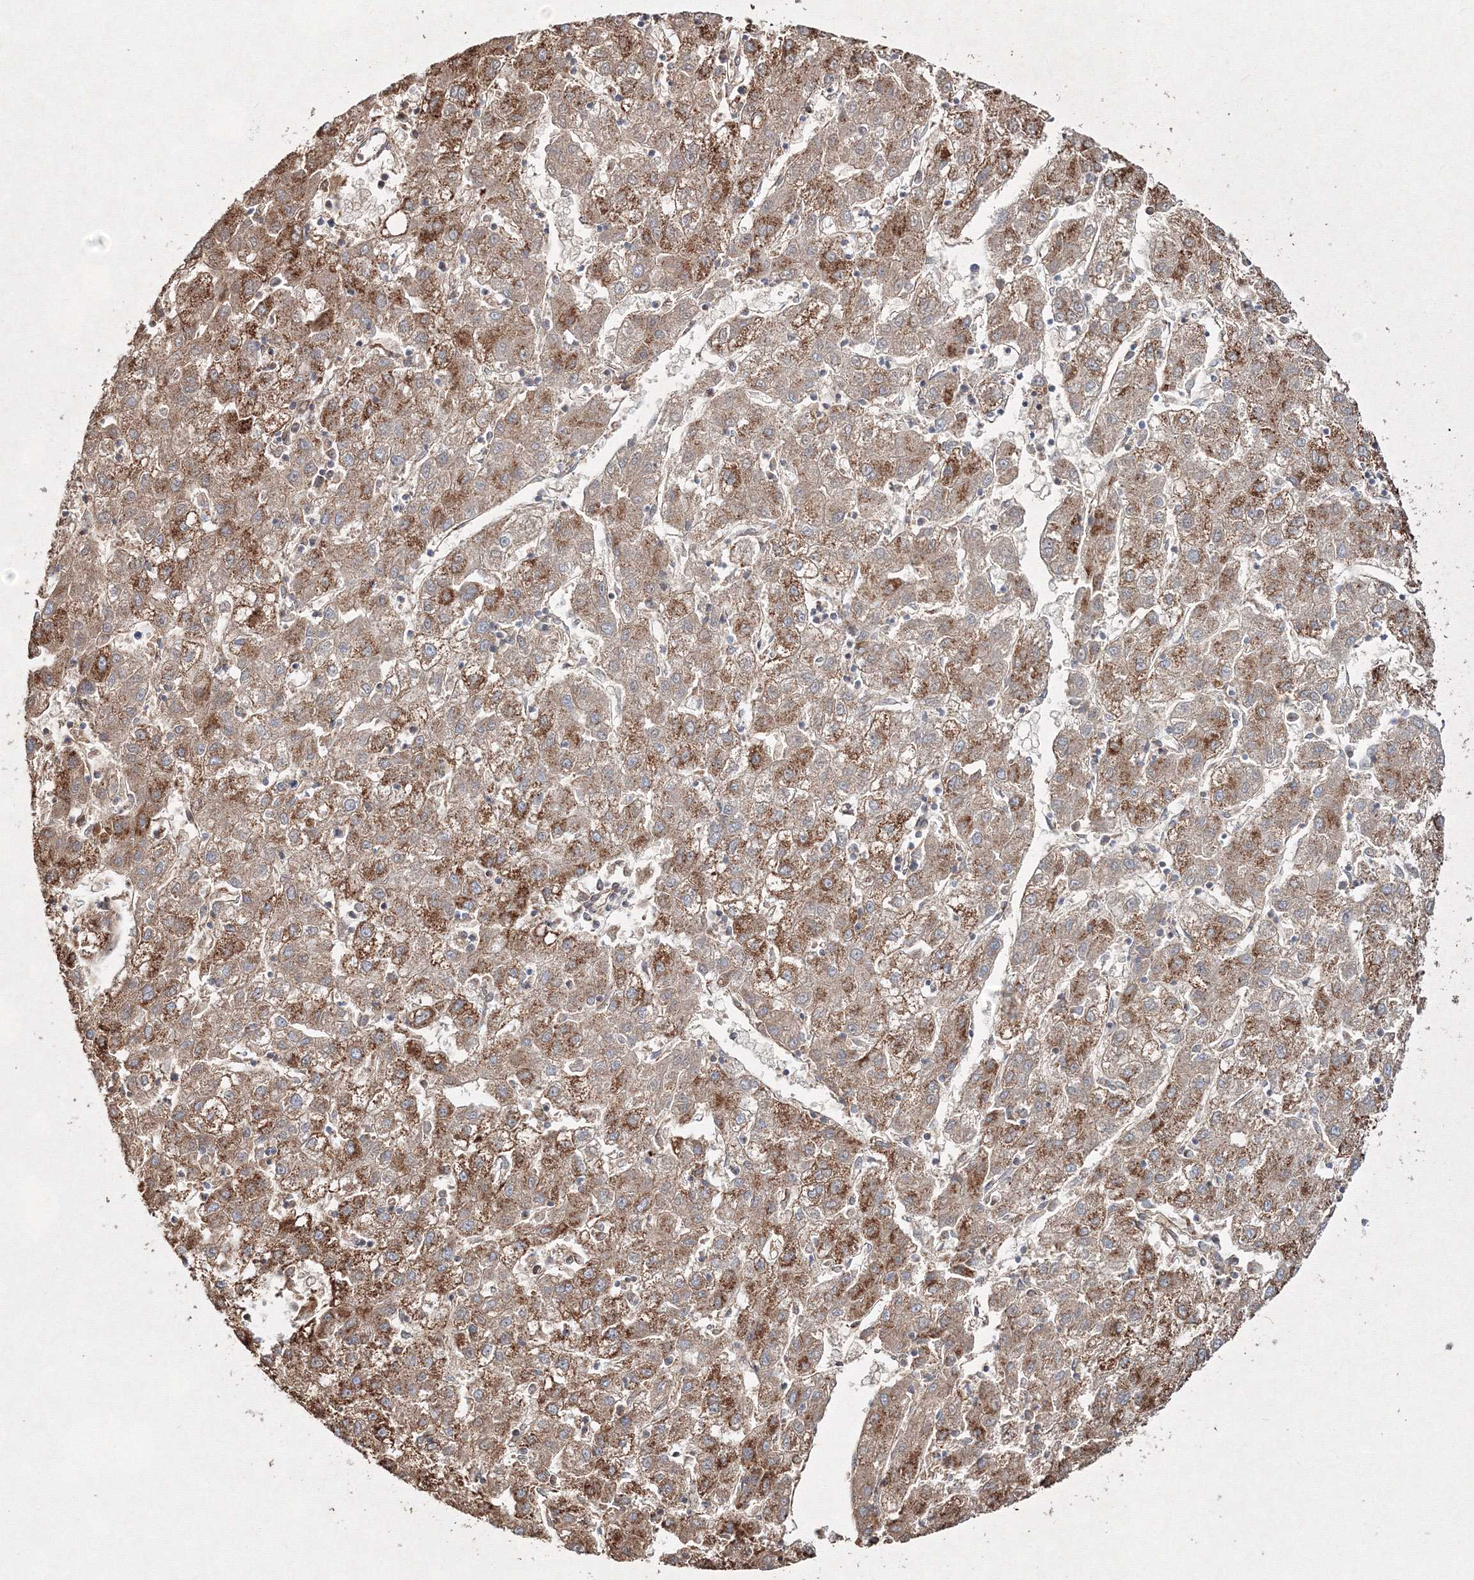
{"staining": {"intensity": "moderate", "quantity": ">75%", "location": "cytoplasmic/membranous"}, "tissue": "liver cancer", "cell_type": "Tumor cells", "image_type": "cancer", "snomed": [{"axis": "morphology", "description": "Carcinoma, Hepatocellular, NOS"}, {"axis": "topography", "description": "Liver"}], "caption": "Hepatocellular carcinoma (liver) was stained to show a protein in brown. There is medium levels of moderate cytoplasmic/membranous expression in approximately >75% of tumor cells. Nuclei are stained in blue.", "gene": "IGSF9", "patient": {"sex": "male", "age": 72}}